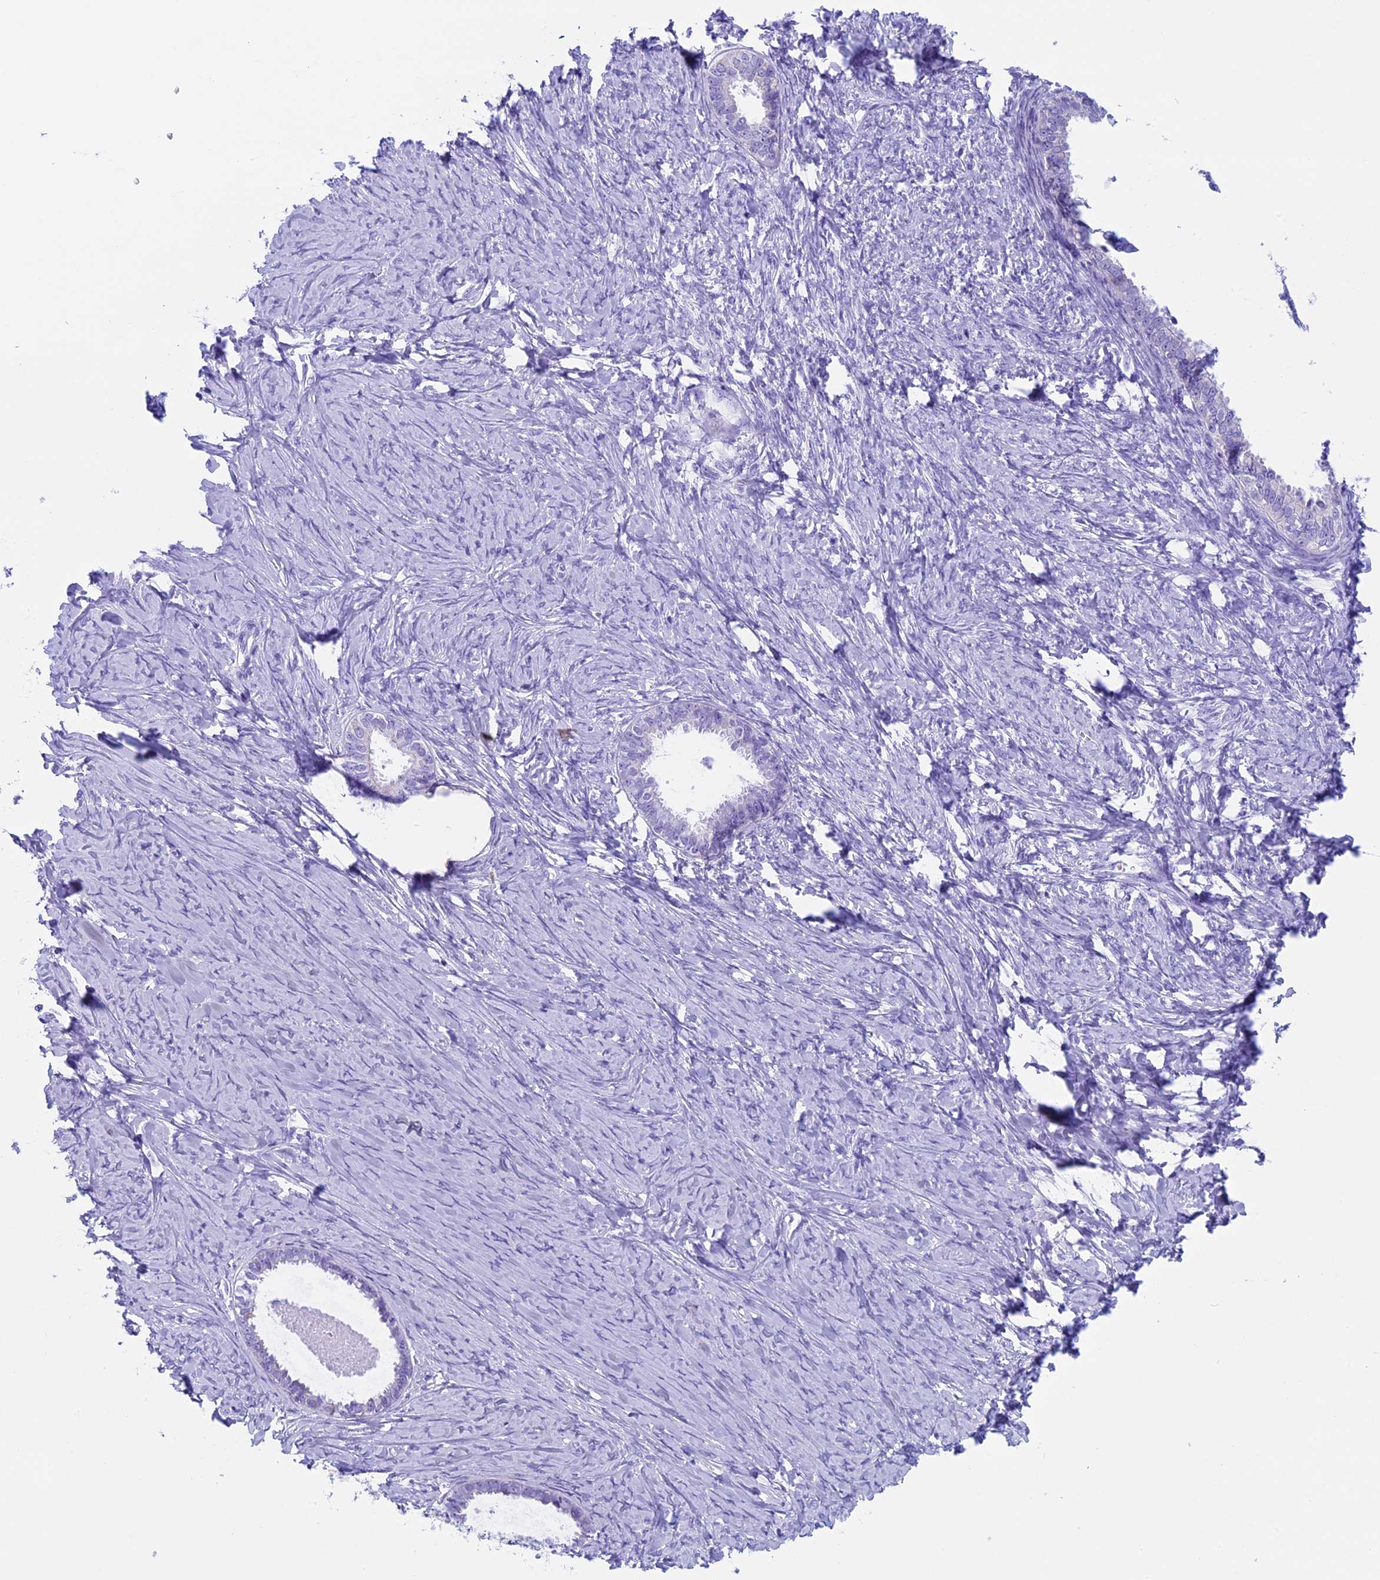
{"staining": {"intensity": "negative", "quantity": "none", "location": "none"}, "tissue": "ovarian cancer", "cell_type": "Tumor cells", "image_type": "cancer", "snomed": [{"axis": "morphology", "description": "Cystadenocarcinoma, serous, NOS"}, {"axis": "topography", "description": "Ovary"}], "caption": "The histopathology image shows no significant expression in tumor cells of serous cystadenocarcinoma (ovarian). The staining was performed using DAB (3,3'-diaminobenzidine) to visualize the protein expression in brown, while the nuclei were stained in blue with hematoxylin (Magnification: 20x).", "gene": "ZNF563", "patient": {"sex": "female", "age": 79}}